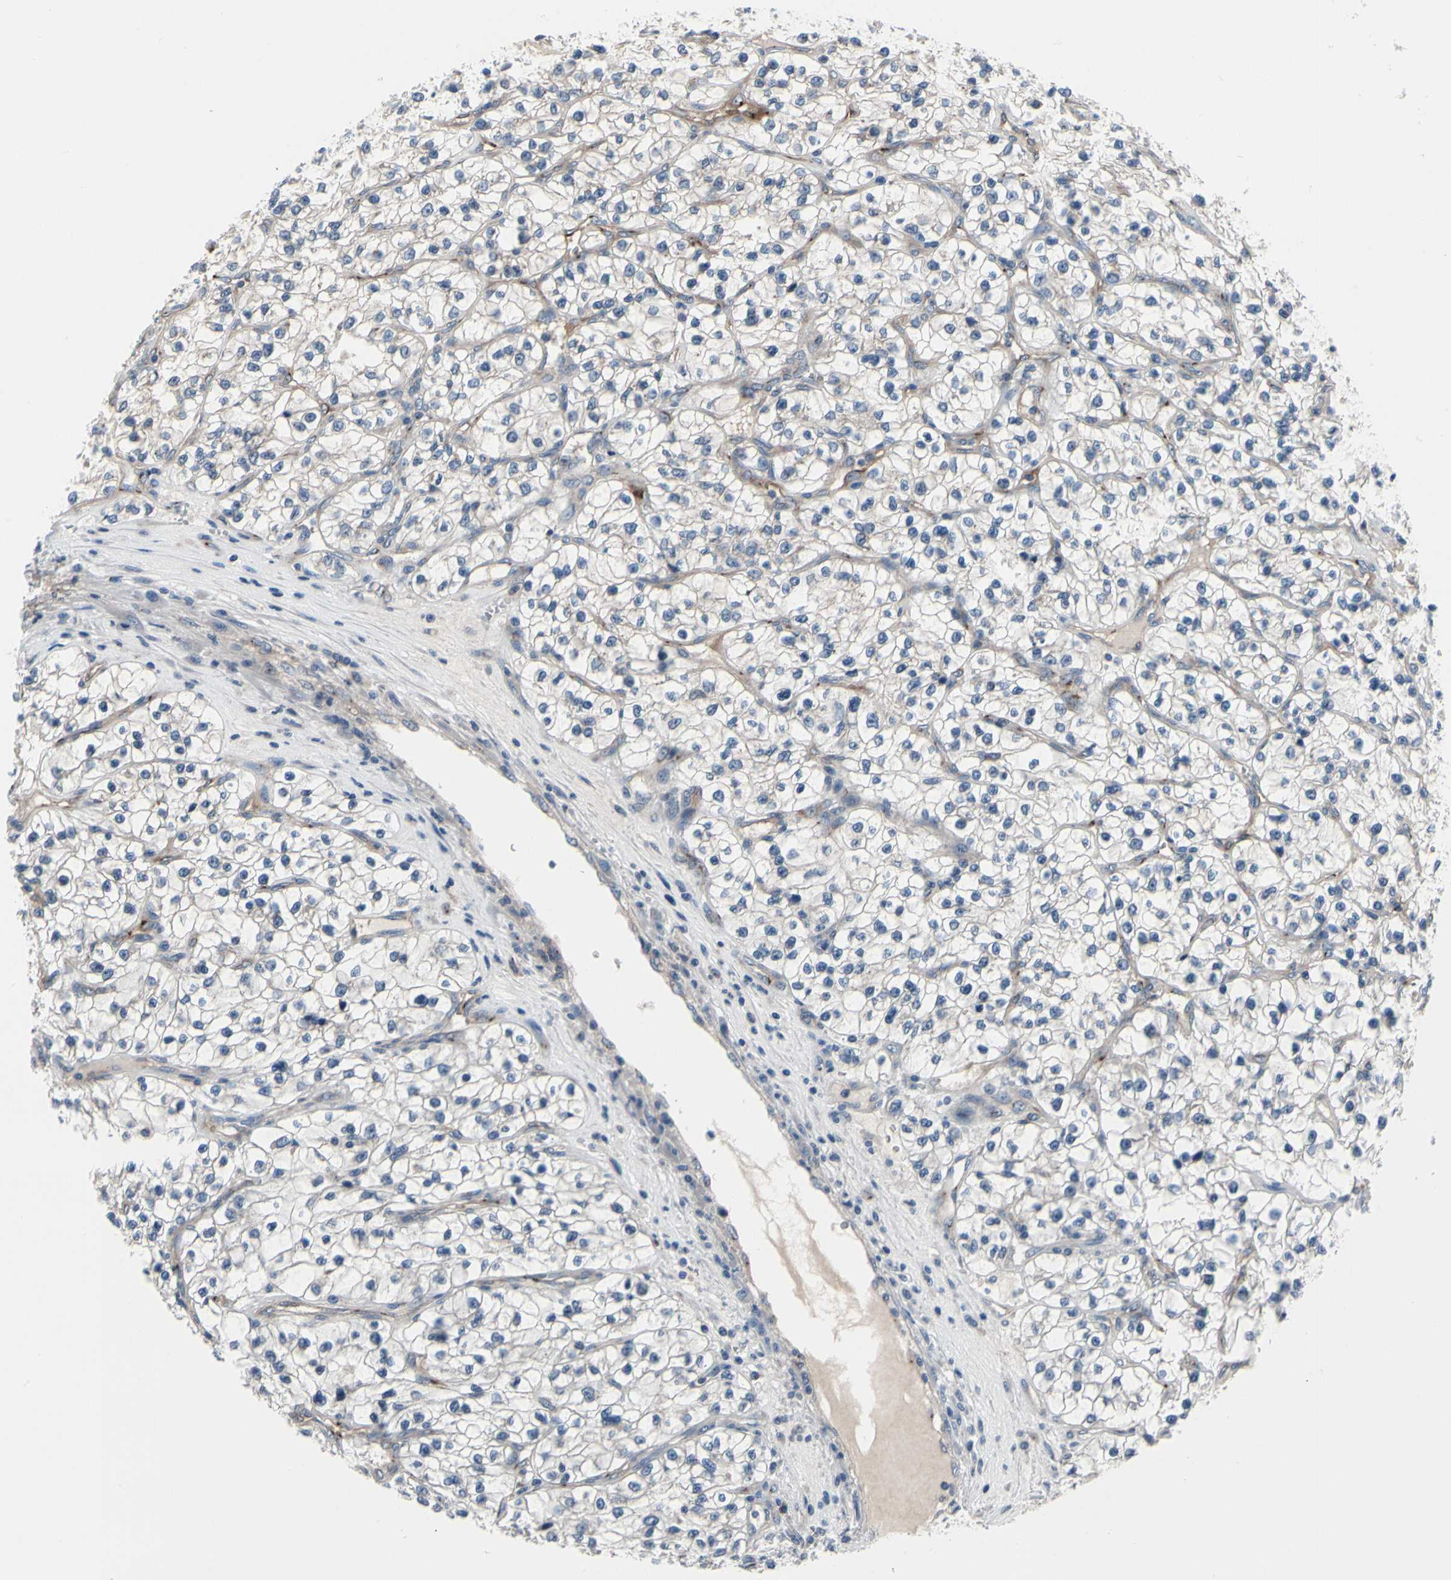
{"staining": {"intensity": "negative", "quantity": "none", "location": "none"}, "tissue": "renal cancer", "cell_type": "Tumor cells", "image_type": "cancer", "snomed": [{"axis": "morphology", "description": "Adenocarcinoma, NOS"}, {"axis": "topography", "description": "Kidney"}], "caption": "A photomicrograph of human adenocarcinoma (renal) is negative for staining in tumor cells.", "gene": "PRKAR2B", "patient": {"sex": "female", "age": 57}}